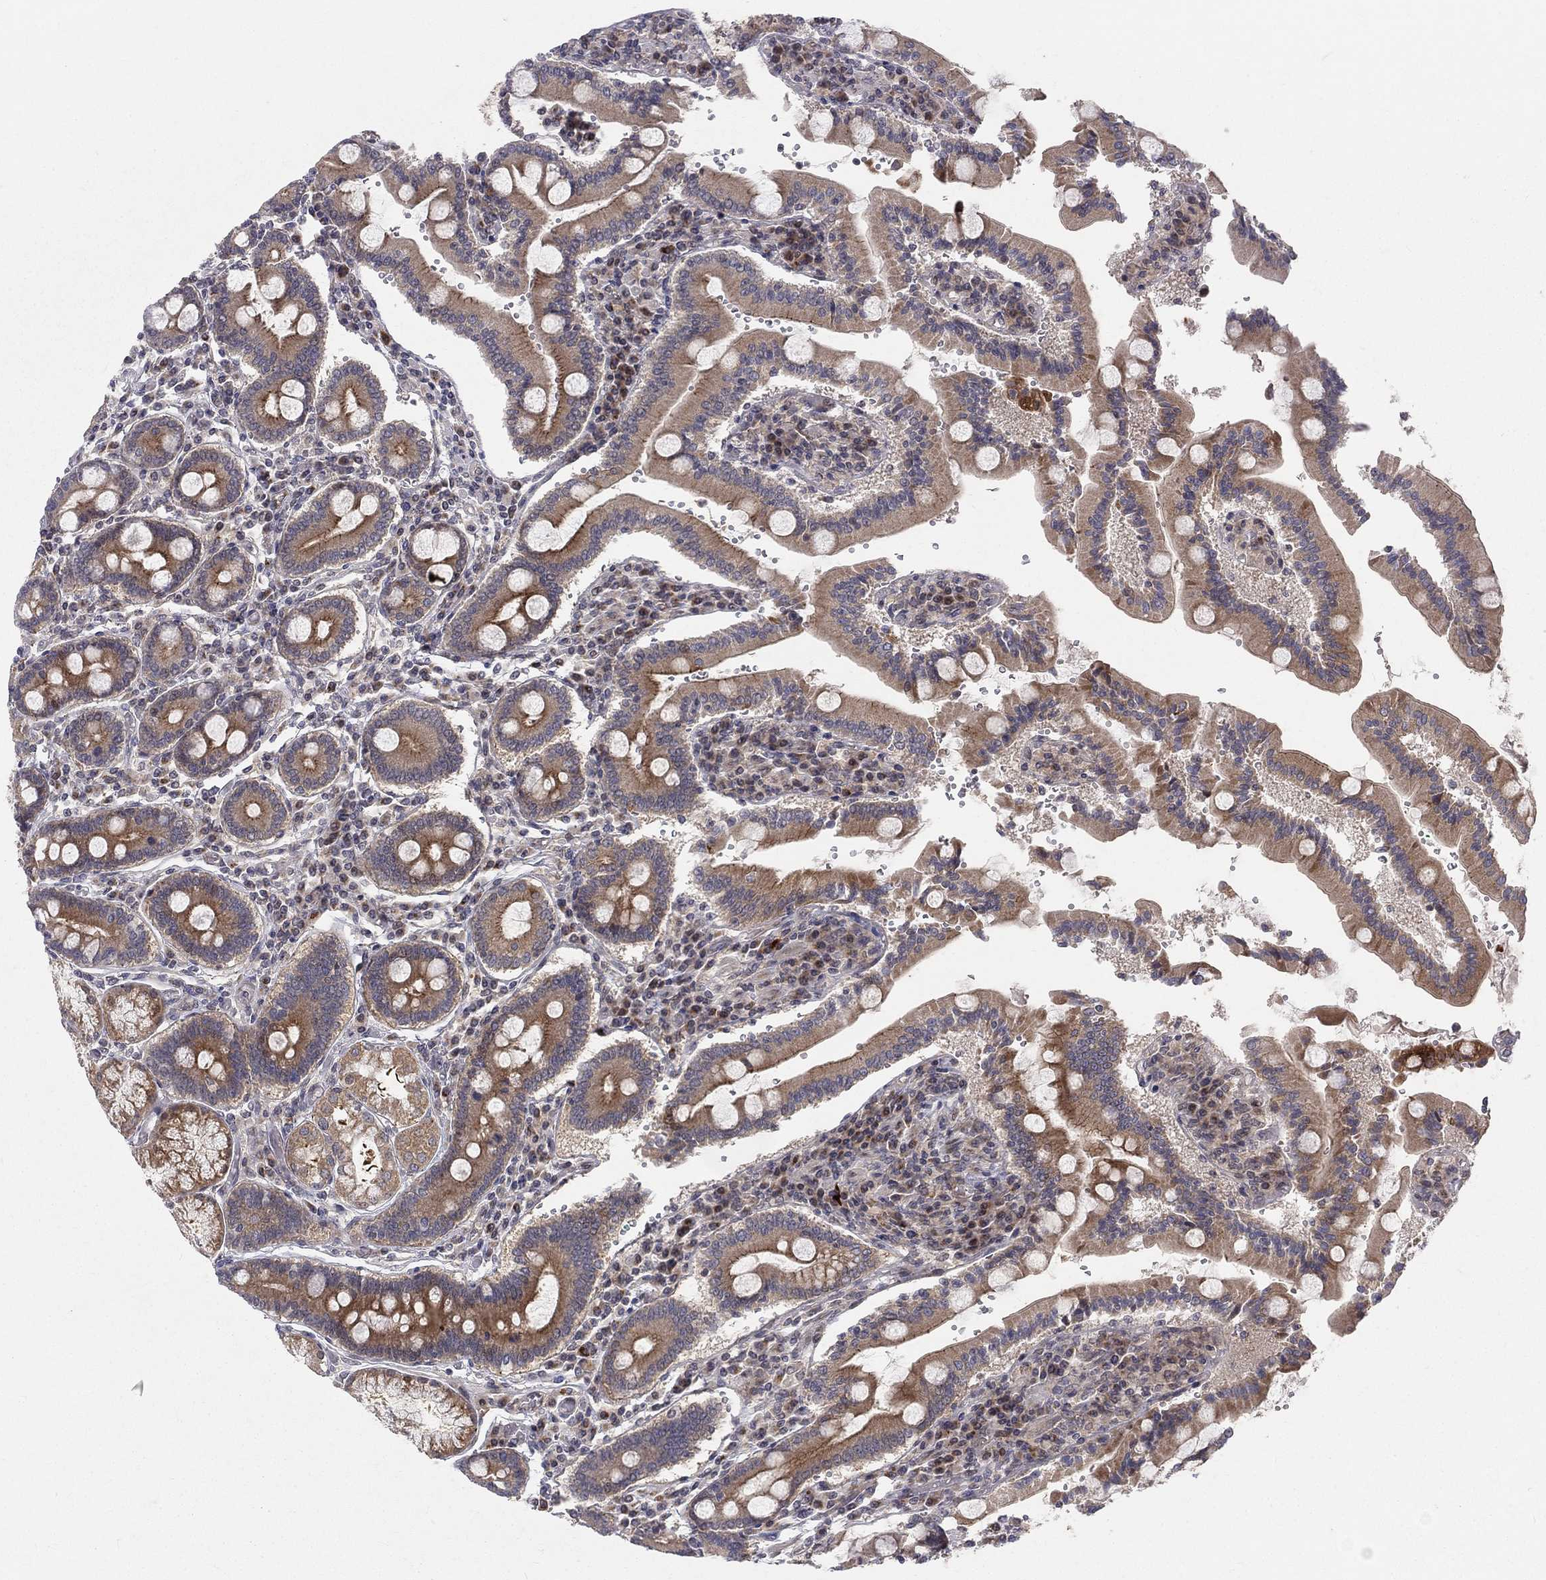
{"staining": {"intensity": "strong", "quantity": "25%-75%", "location": "cytoplasmic/membranous"}, "tissue": "duodenum", "cell_type": "Glandular cells", "image_type": "normal", "snomed": [{"axis": "morphology", "description": "Normal tissue, NOS"}, {"axis": "topography", "description": "Duodenum"}], "caption": "Protein staining exhibits strong cytoplasmic/membranous expression in about 25%-75% of glandular cells in normal duodenum.", "gene": "WDR19", "patient": {"sex": "female", "age": 62}}